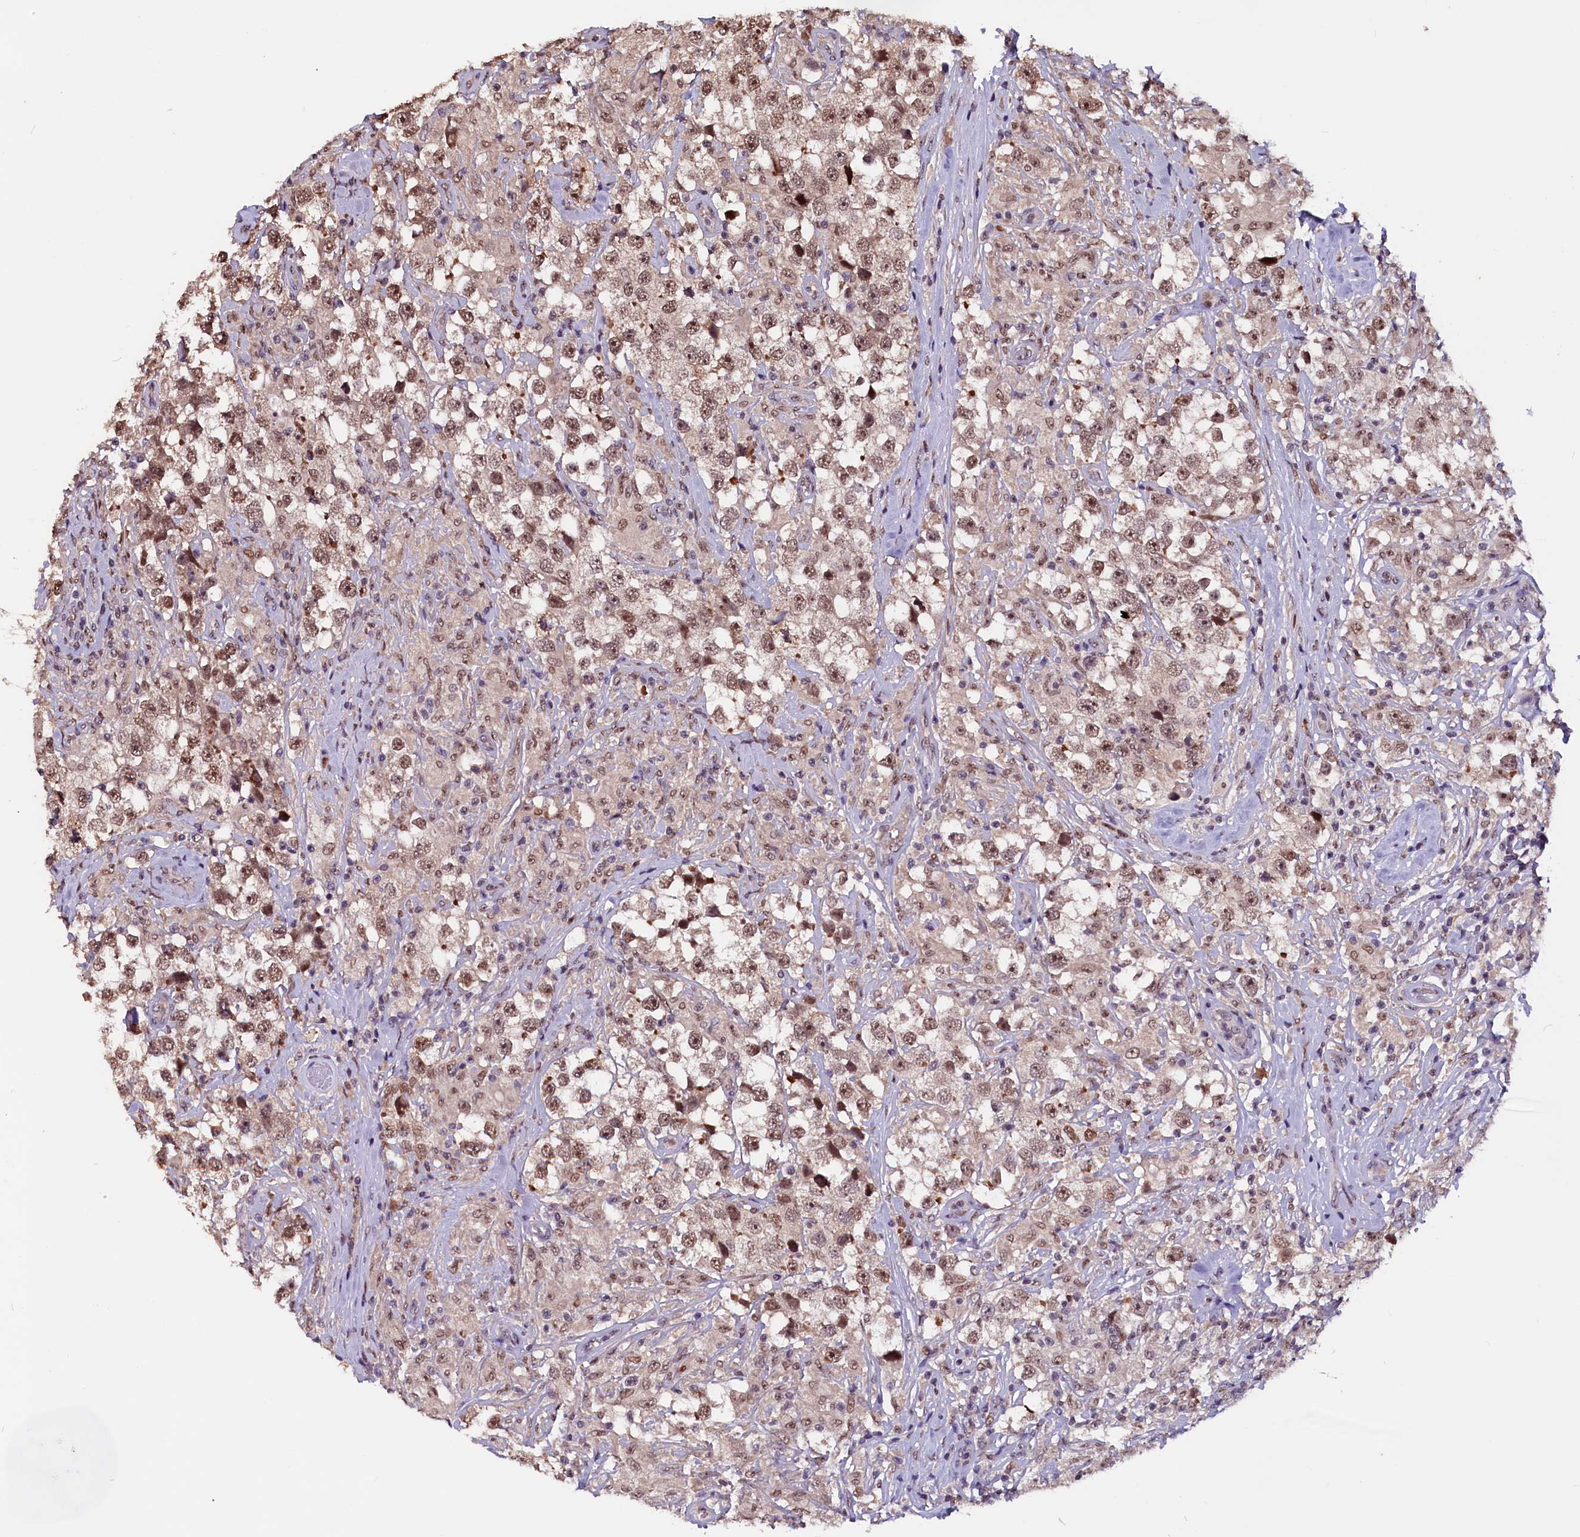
{"staining": {"intensity": "moderate", "quantity": ">75%", "location": "nuclear"}, "tissue": "testis cancer", "cell_type": "Tumor cells", "image_type": "cancer", "snomed": [{"axis": "morphology", "description": "Seminoma, NOS"}, {"axis": "topography", "description": "Testis"}], "caption": "The immunohistochemical stain highlights moderate nuclear expression in tumor cells of testis cancer (seminoma) tissue.", "gene": "RNMT", "patient": {"sex": "male", "age": 46}}